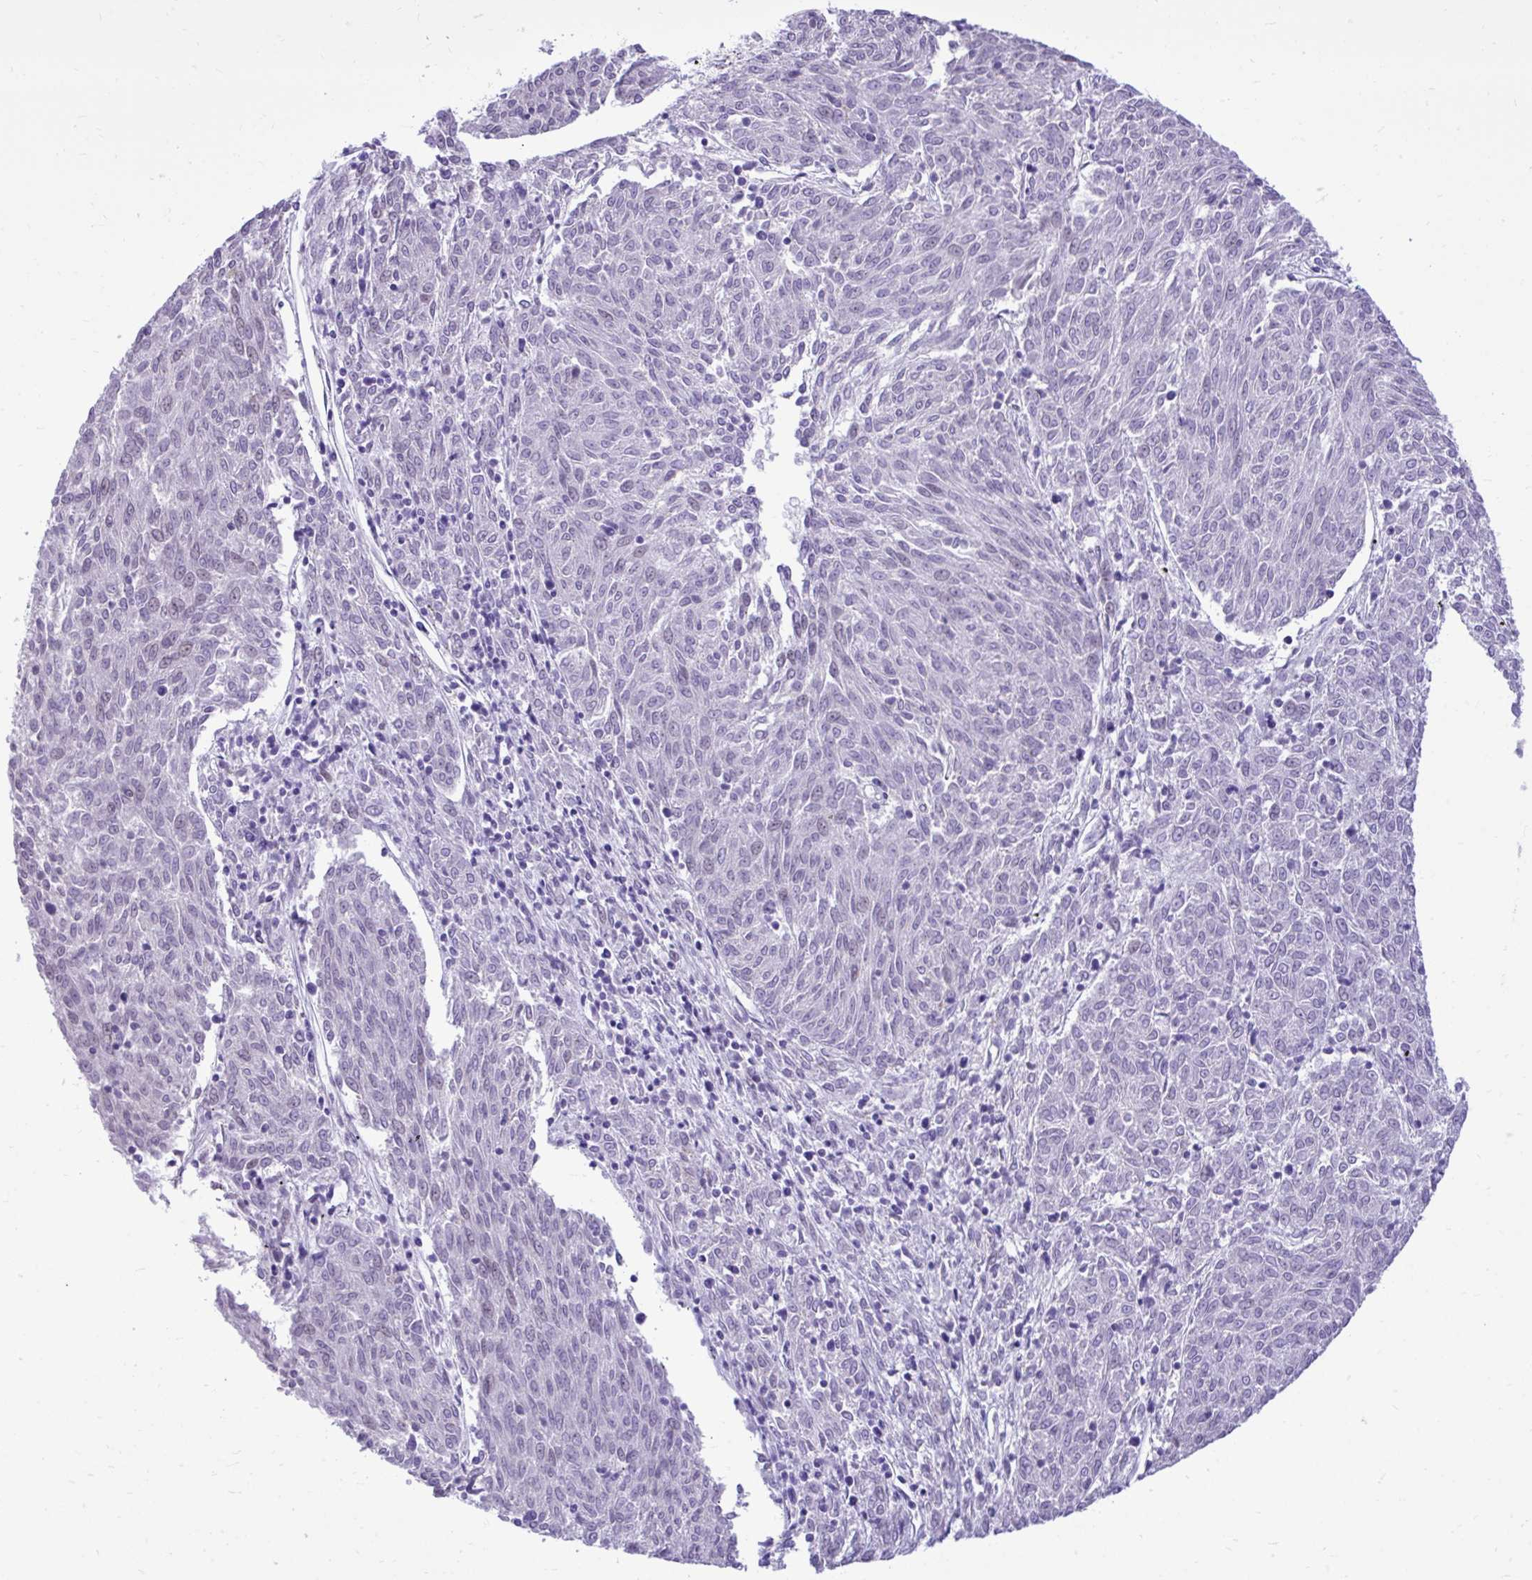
{"staining": {"intensity": "negative", "quantity": "none", "location": "none"}, "tissue": "melanoma", "cell_type": "Tumor cells", "image_type": "cancer", "snomed": [{"axis": "morphology", "description": "Malignant melanoma, NOS"}, {"axis": "topography", "description": "Skin"}], "caption": "Immunohistochemistry image of malignant melanoma stained for a protein (brown), which exhibits no staining in tumor cells.", "gene": "CEACAM18", "patient": {"sex": "female", "age": 72}}